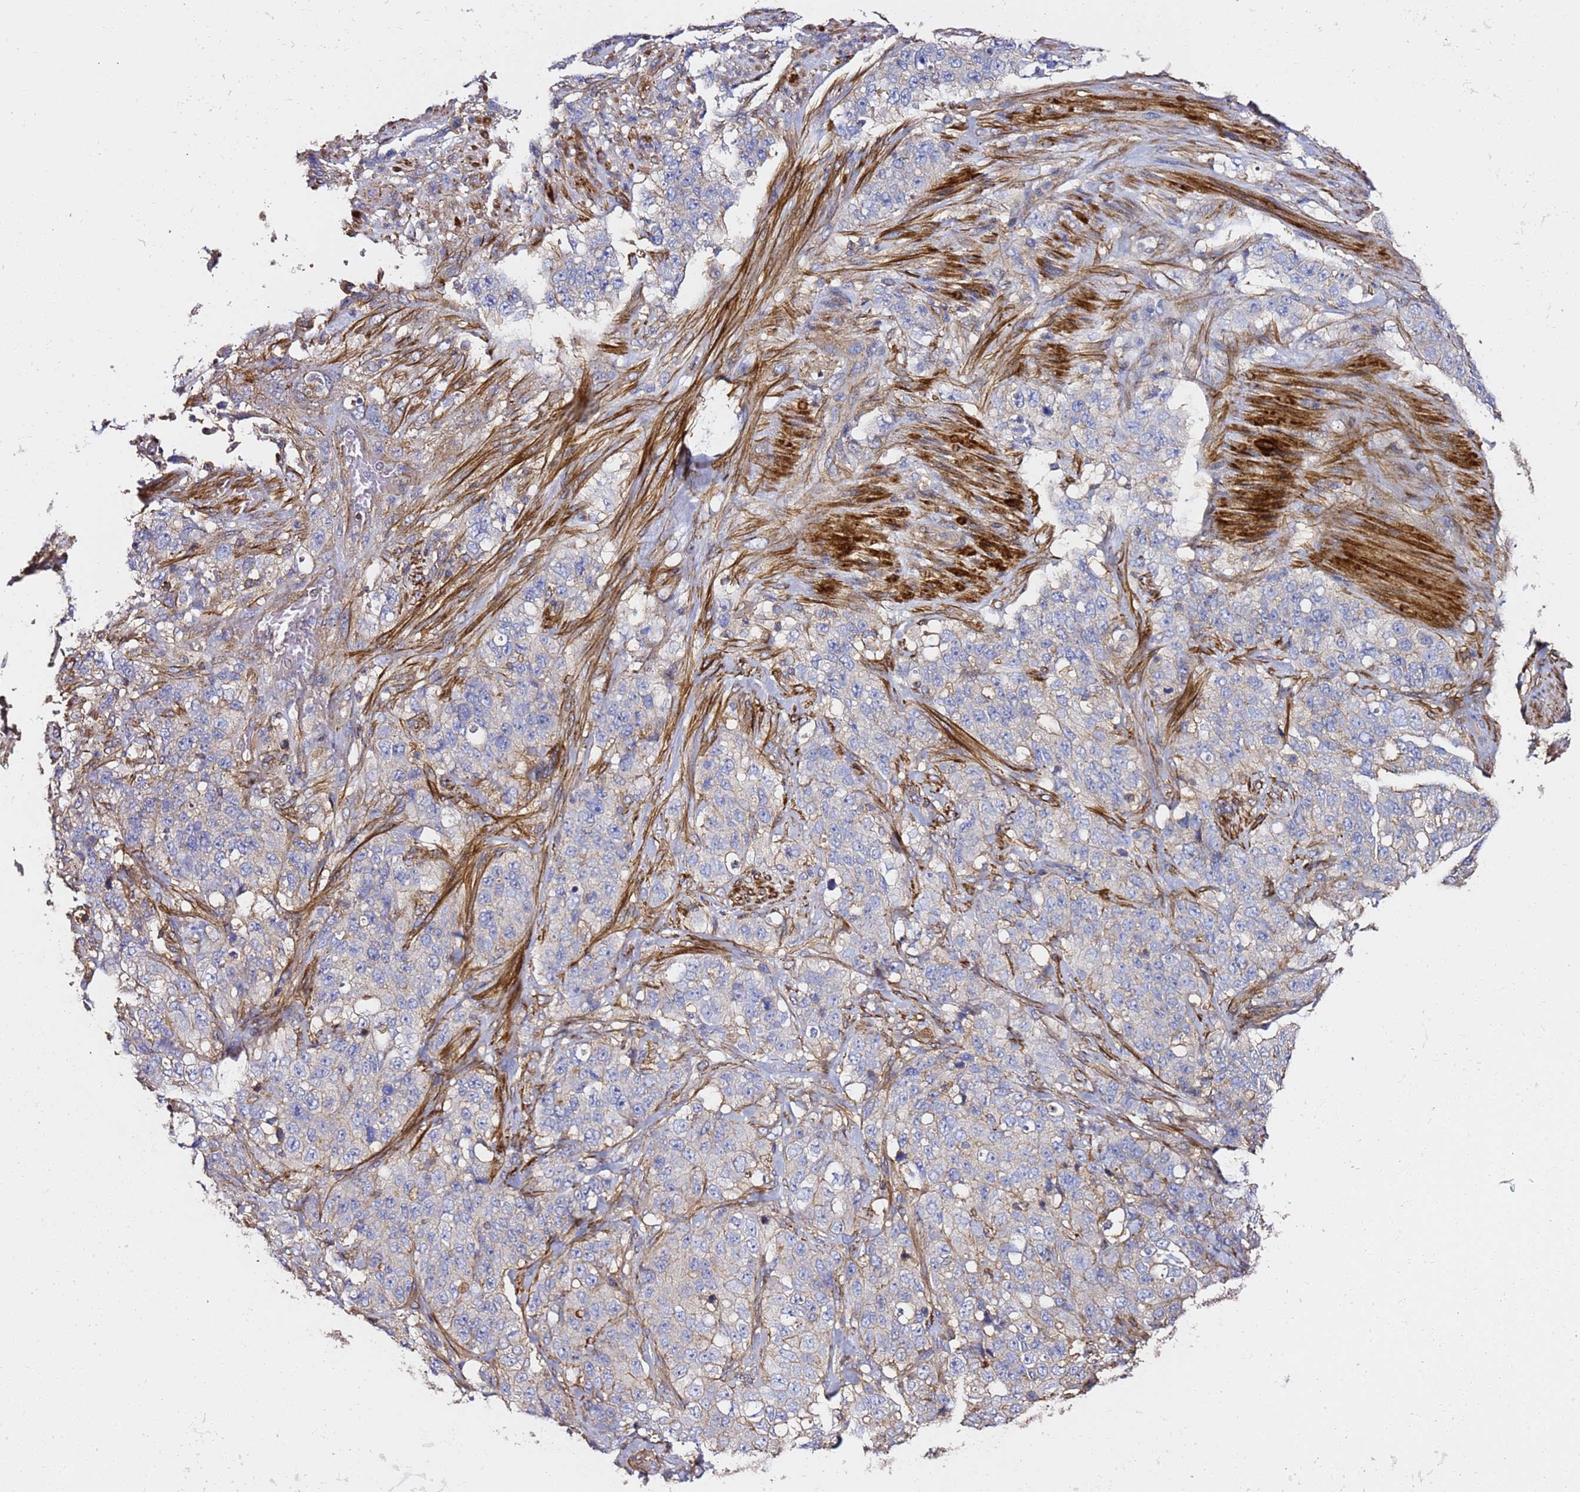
{"staining": {"intensity": "negative", "quantity": "none", "location": "none"}, "tissue": "stomach cancer", "cell_type": "Tumor cells", "image_type": "cancer", "snomed": [{"axis": "morphology", "description": "Adenocarcinoma, NOS"}, {"axis": "topography", "description": "Stomach"}], "caption": "This is an immunohistochemistry photomicrograph of stomach adenocarcinoma. There is no positivity in tumor cells.", "gene": "ZFP36L2", "patient": {"sex": "male", "age": 48}}